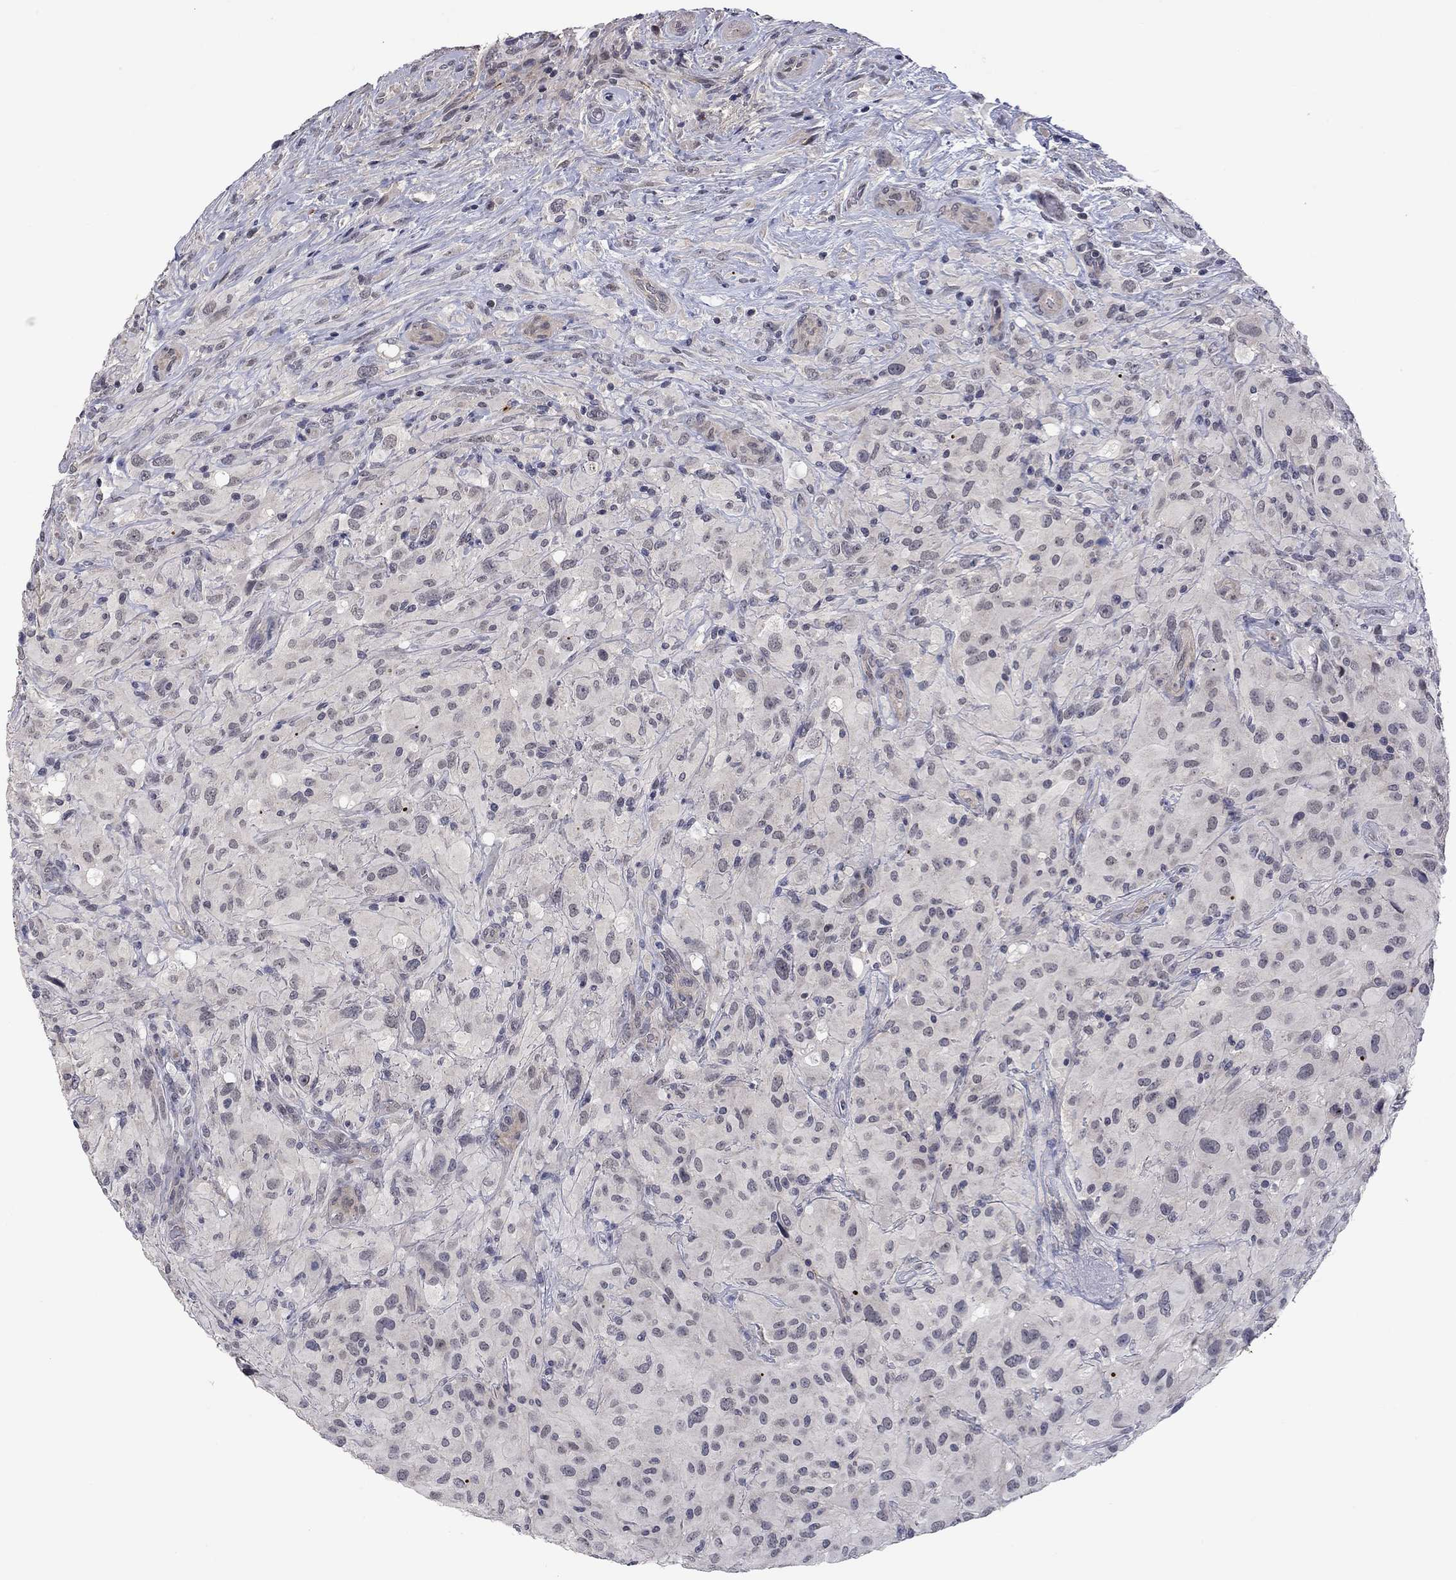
{"staining": {"intensity": "negative", "quantity": "none", "location": "none"}, "tissue": "glioma", "cell_type": "Tumor cells", "image_type": "cancer", "snomed": [{"axis": "morphology", "description": "Glioma, malignant, High grade"}, {"axis": "topography", "description": "Cerebral cortex"}], "caption": "IHC image of human glioma stained for a protein (brown), which exhibits no expression in tumor cells.", "gene": "FABP12", "patient": {"sex": "male", "age": 35}}